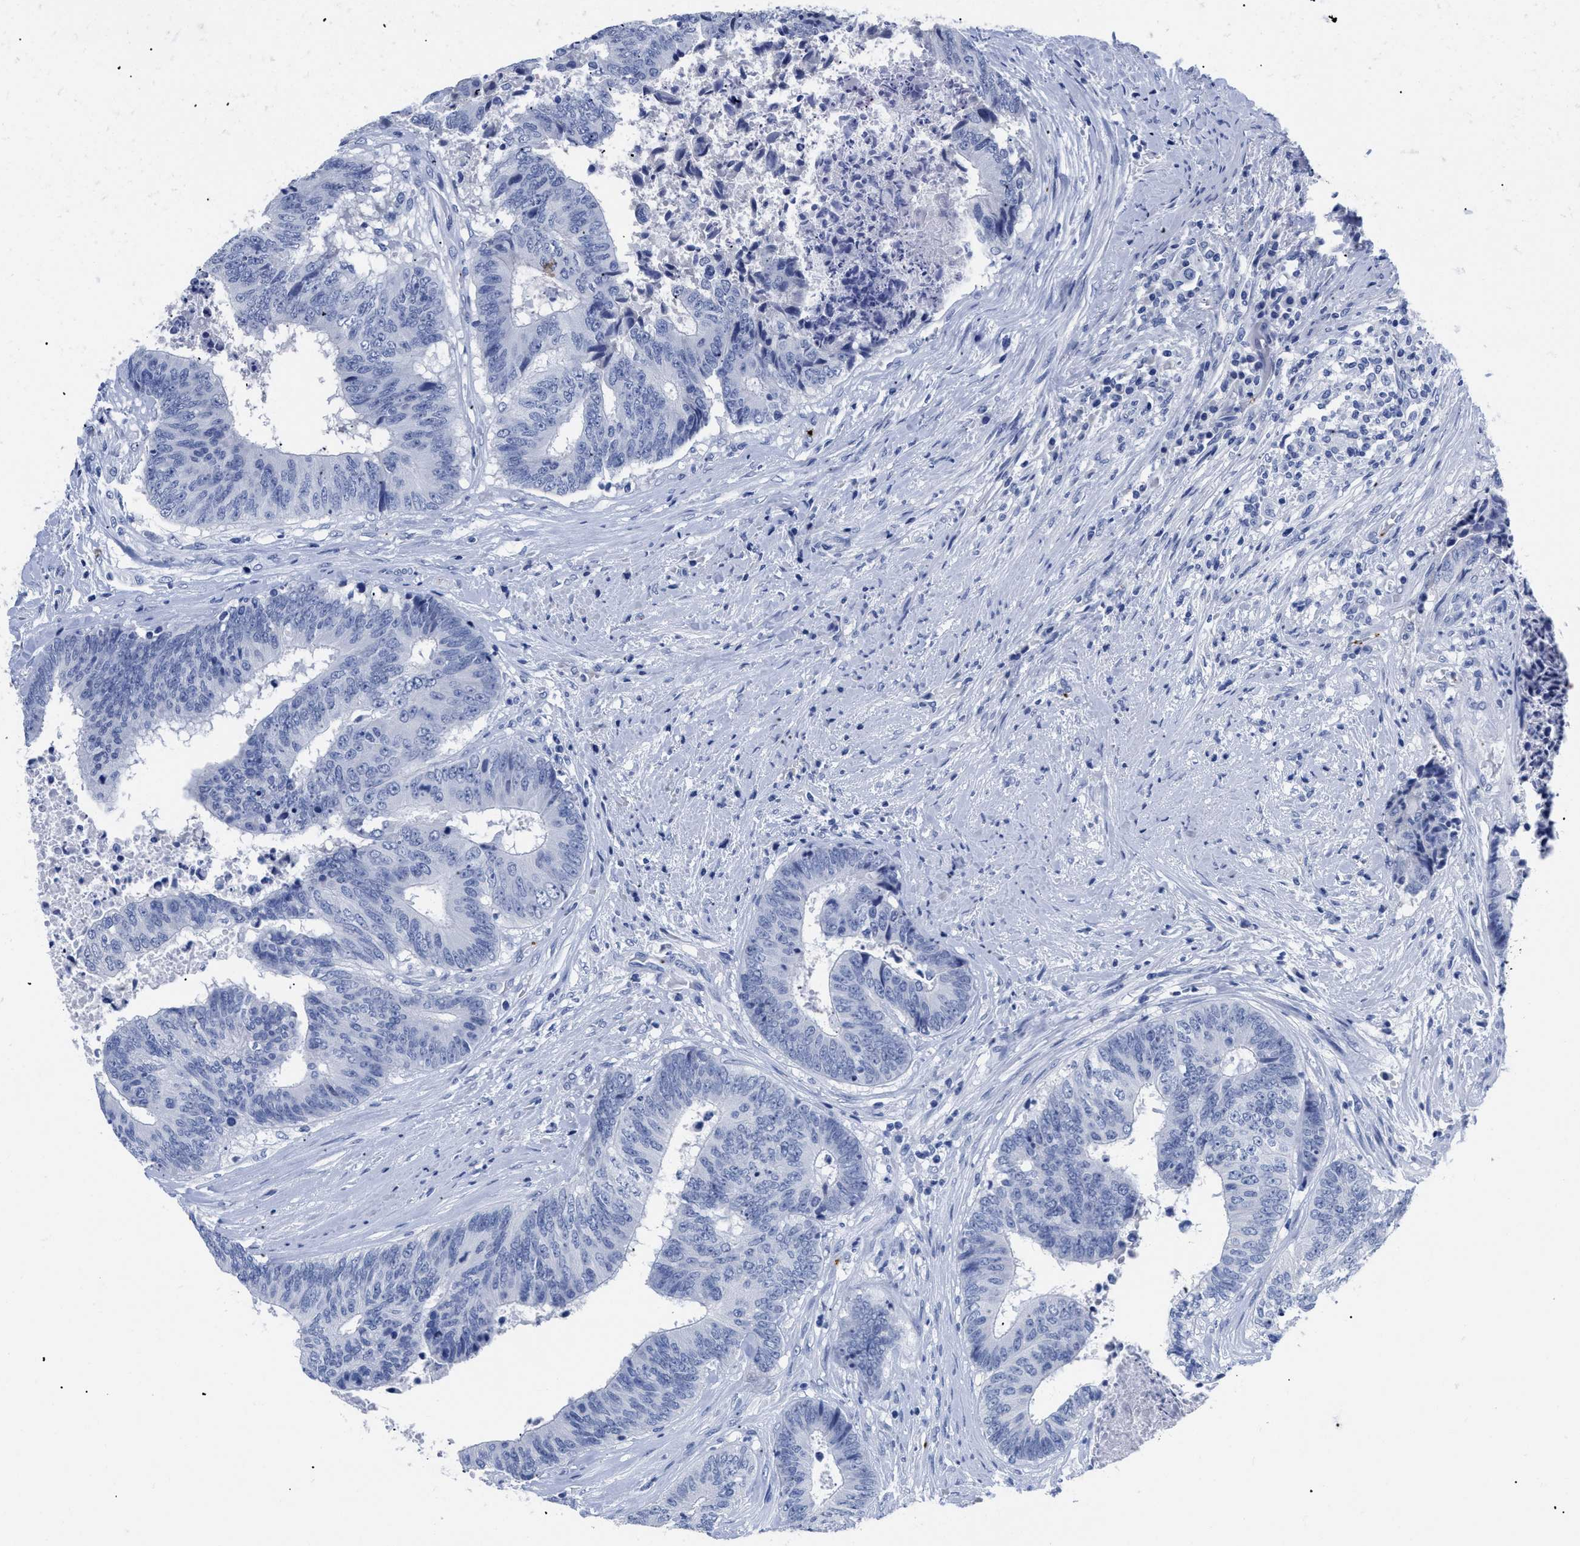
{"staining": {"intensity": "negative", "quantity": "none", "location": "none"}, "tissue": "colorectal cancer", "cell_type": "Tumor cells", "image_type": "cancer", "snomed": [{"axis": "morphology", "description": "Adenocarcinoma, NOS"}, {"axis": "topography", "description": "Rectum"}], "caption": "Immunohistochemical staining of adenocarcinoma (colorectal) displays no significant expression in tumor cells. (DAB (3,3'-diaminobenzidine) IHC with hematoxylin counter stain).", "gene": "TREML1", "patient": {"sex": "male", "age": 72}}